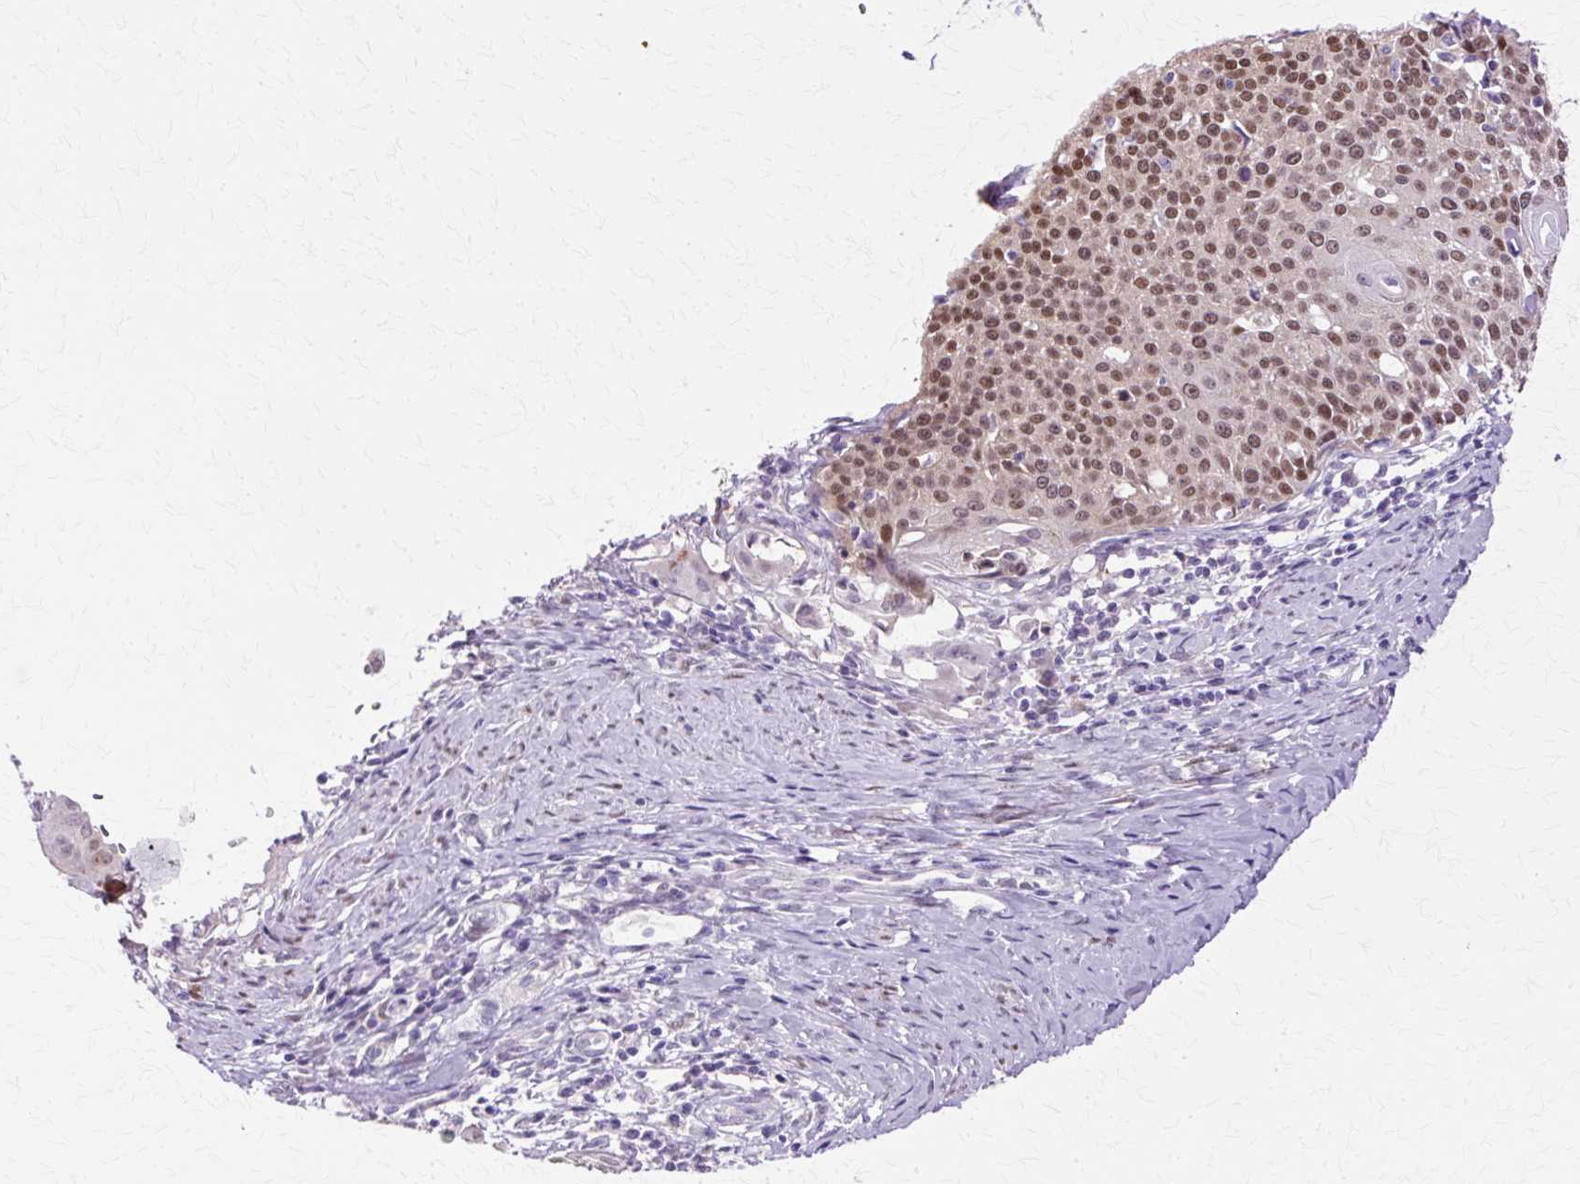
{"staining": {"intensity": "moderate", "quantity": ">75%", "location": "nuclear"}, "tissue": "cervical cancer", "cell_type": "Tumor cells", "image_type": "cancer", "snomed": [{"axis": "morphology", "description": "Squamous cell carcinoma, NOS"}, {"axis": "topography", "description": "Cervix"}], "caption": "Immunohistochemical staining of cervical cancer reveals medium levels of moderate nuclear staining in approximately >75% of tumor cells.", "gene": "HSPA8", "patient": {"sex": "female", "age": 44}}